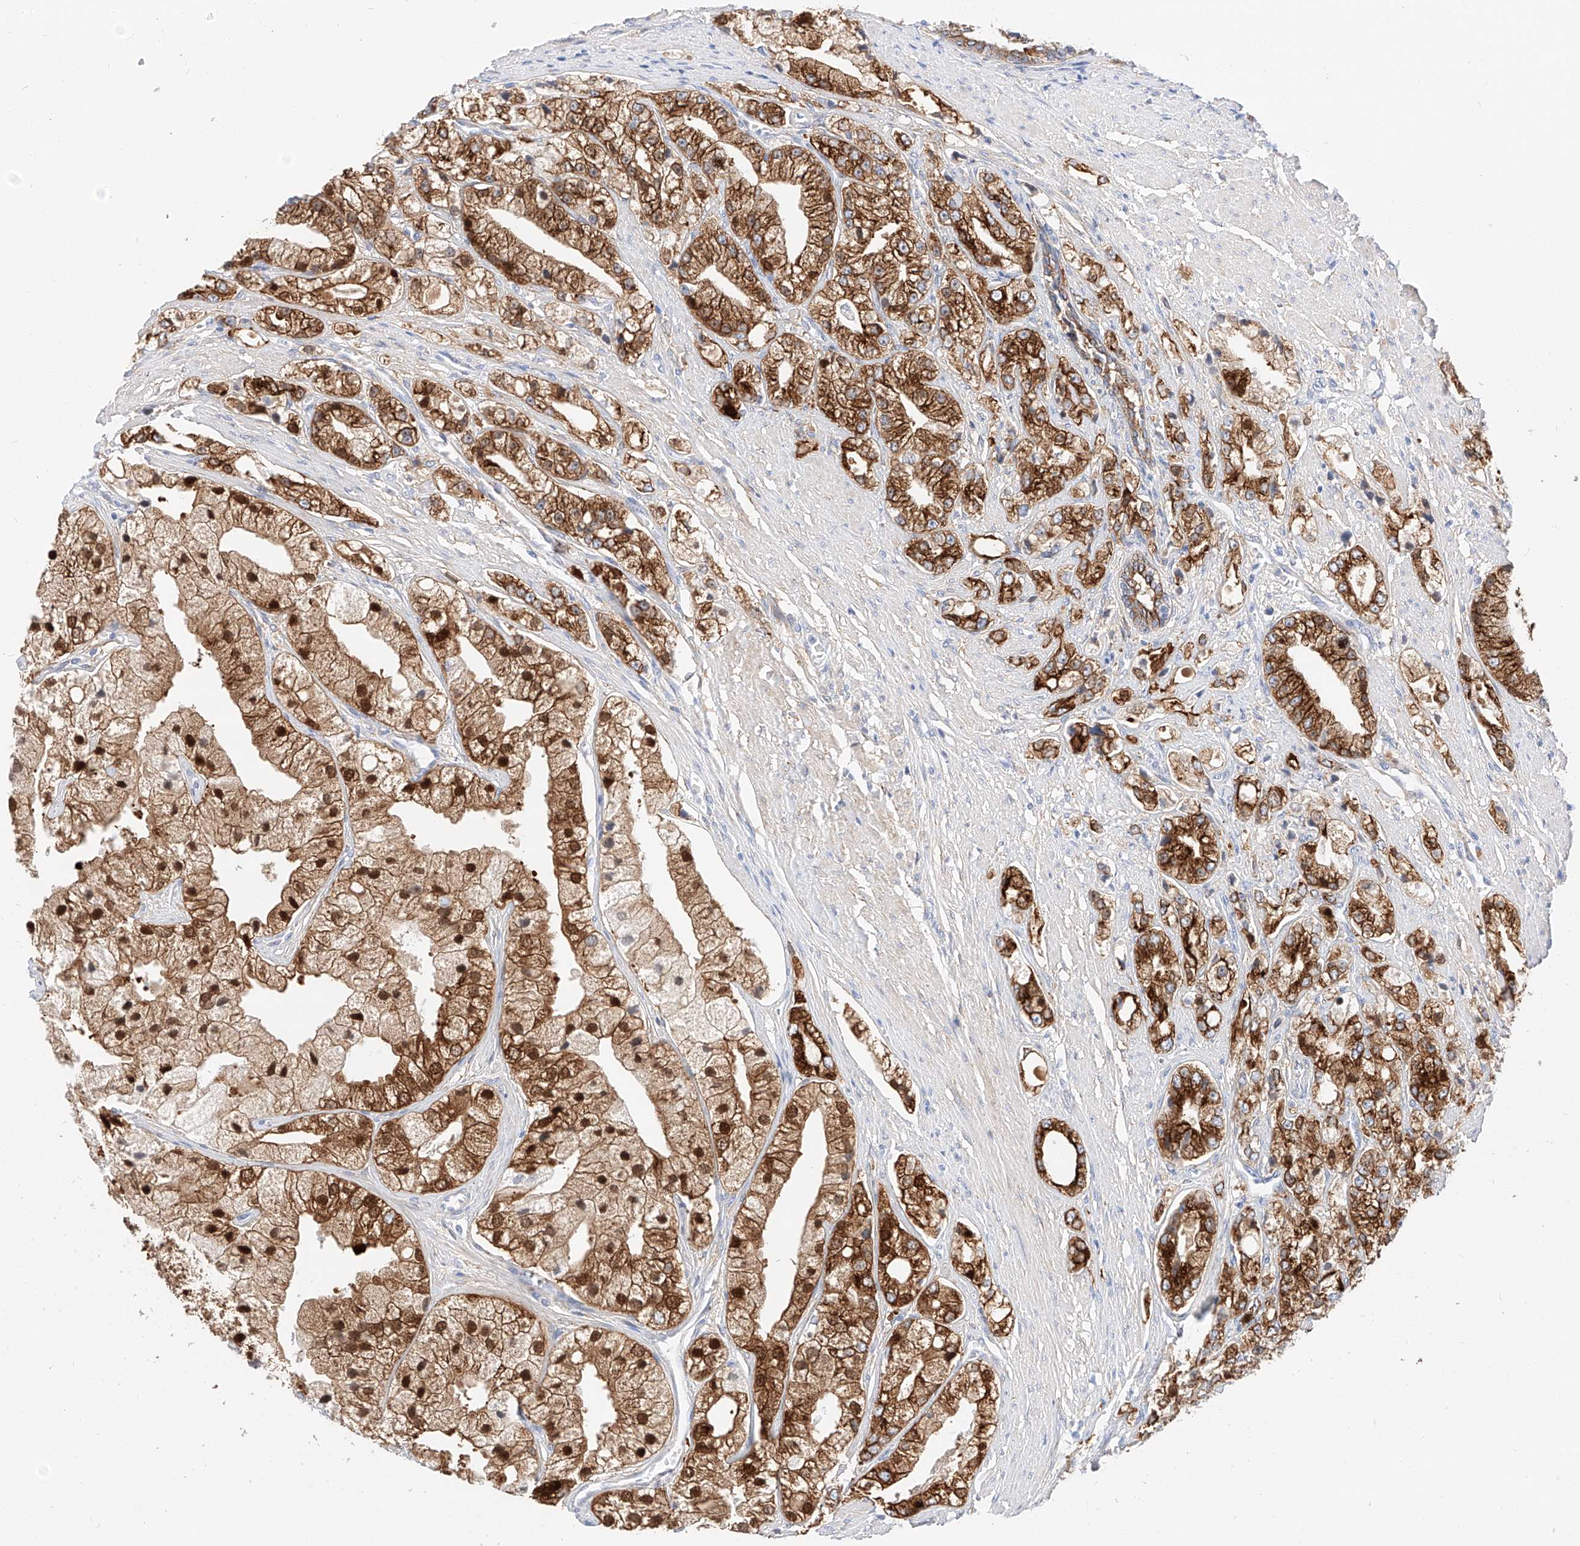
{"staining": {"intensity": "strong", "quantity": ">75%", "location": "cytoplasmic/membranous,nuclear"}, "tissue": "prostate cancer", "cell_type": "Tumor cells", "image_type": "cancer", "snomed": [{"axis": "morphology", "description": "Adenocarcinoma, High grade"}, {"axis": "topography", "description": "Prostate"}], "caption": "Human prostate adenocarcinoma (high-grade) stained with a brown dye reveals strong cytoplasmic/membranous and nuclear positive positivity in approximately >75% of tumor cells.", "gene": "MAP7", "patient": {"sex": "male", "age": 50}}